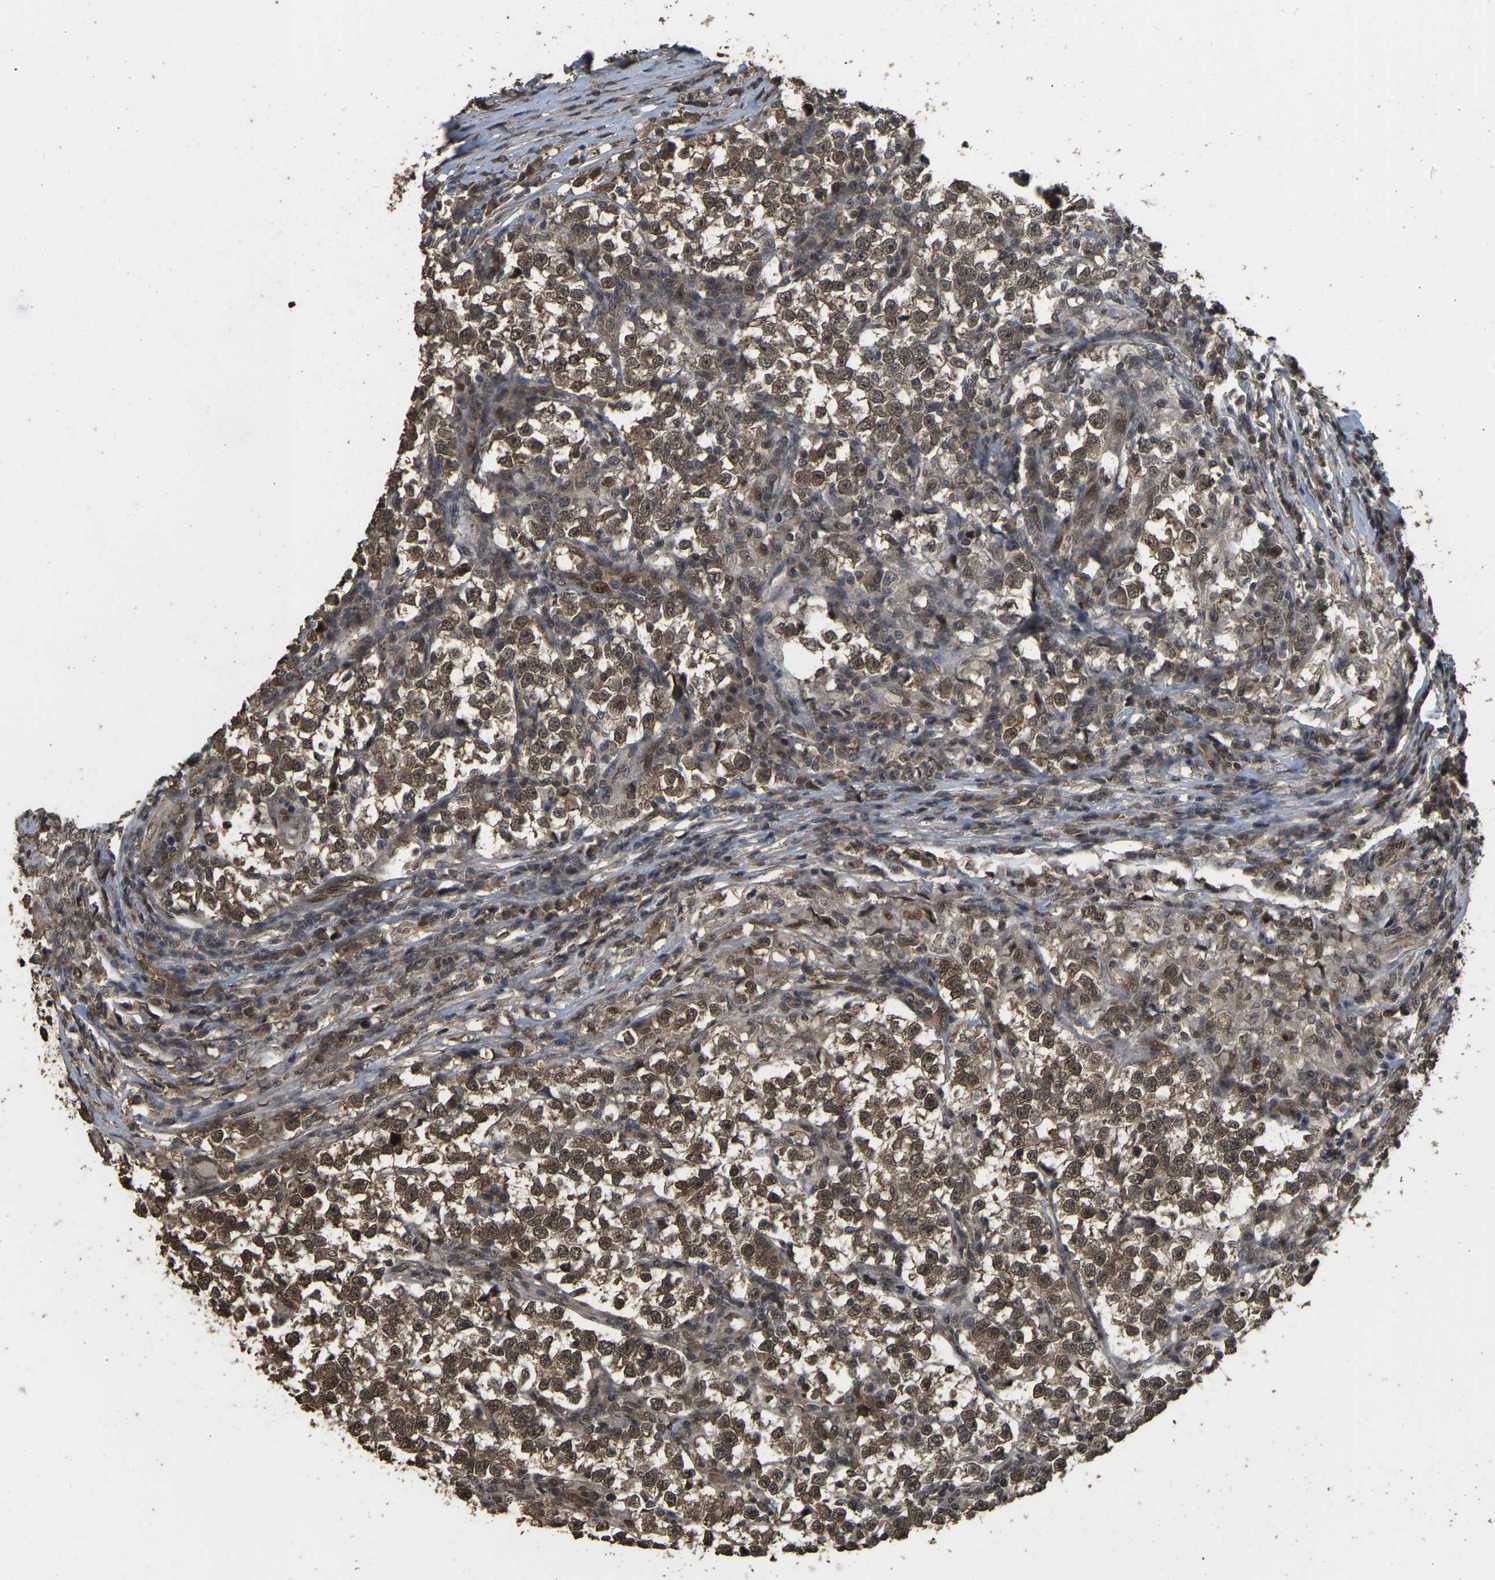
{"staining": {"intensity": "moderate", "quantity": ">75%", "location": "cytoplasmic/membranous,nuclear"}, "tissue": "testis cancer", "cell_type": "Tumor cells", "image_type": "cancer", "snomed": [{"axis": "morphology", "description": "Normal tissue, NOS"}, {"axis": "morphology", "description": "Seminoma, NOS"}, {"axis": "topography", "description": "Testis"}], "caption": "Brown immunohistochemical staining in human testis cancer (seminoma) reveals moderate cytoplasmic/membranous and nuclear positivity in about >75% of tumor cells. Immunohistochemistry (ihc) stains the protein of interest in brown and the nuclei are stained blue.", "gene": "ARHGAP23", "patient": {"sex": "male", "age": 43}}